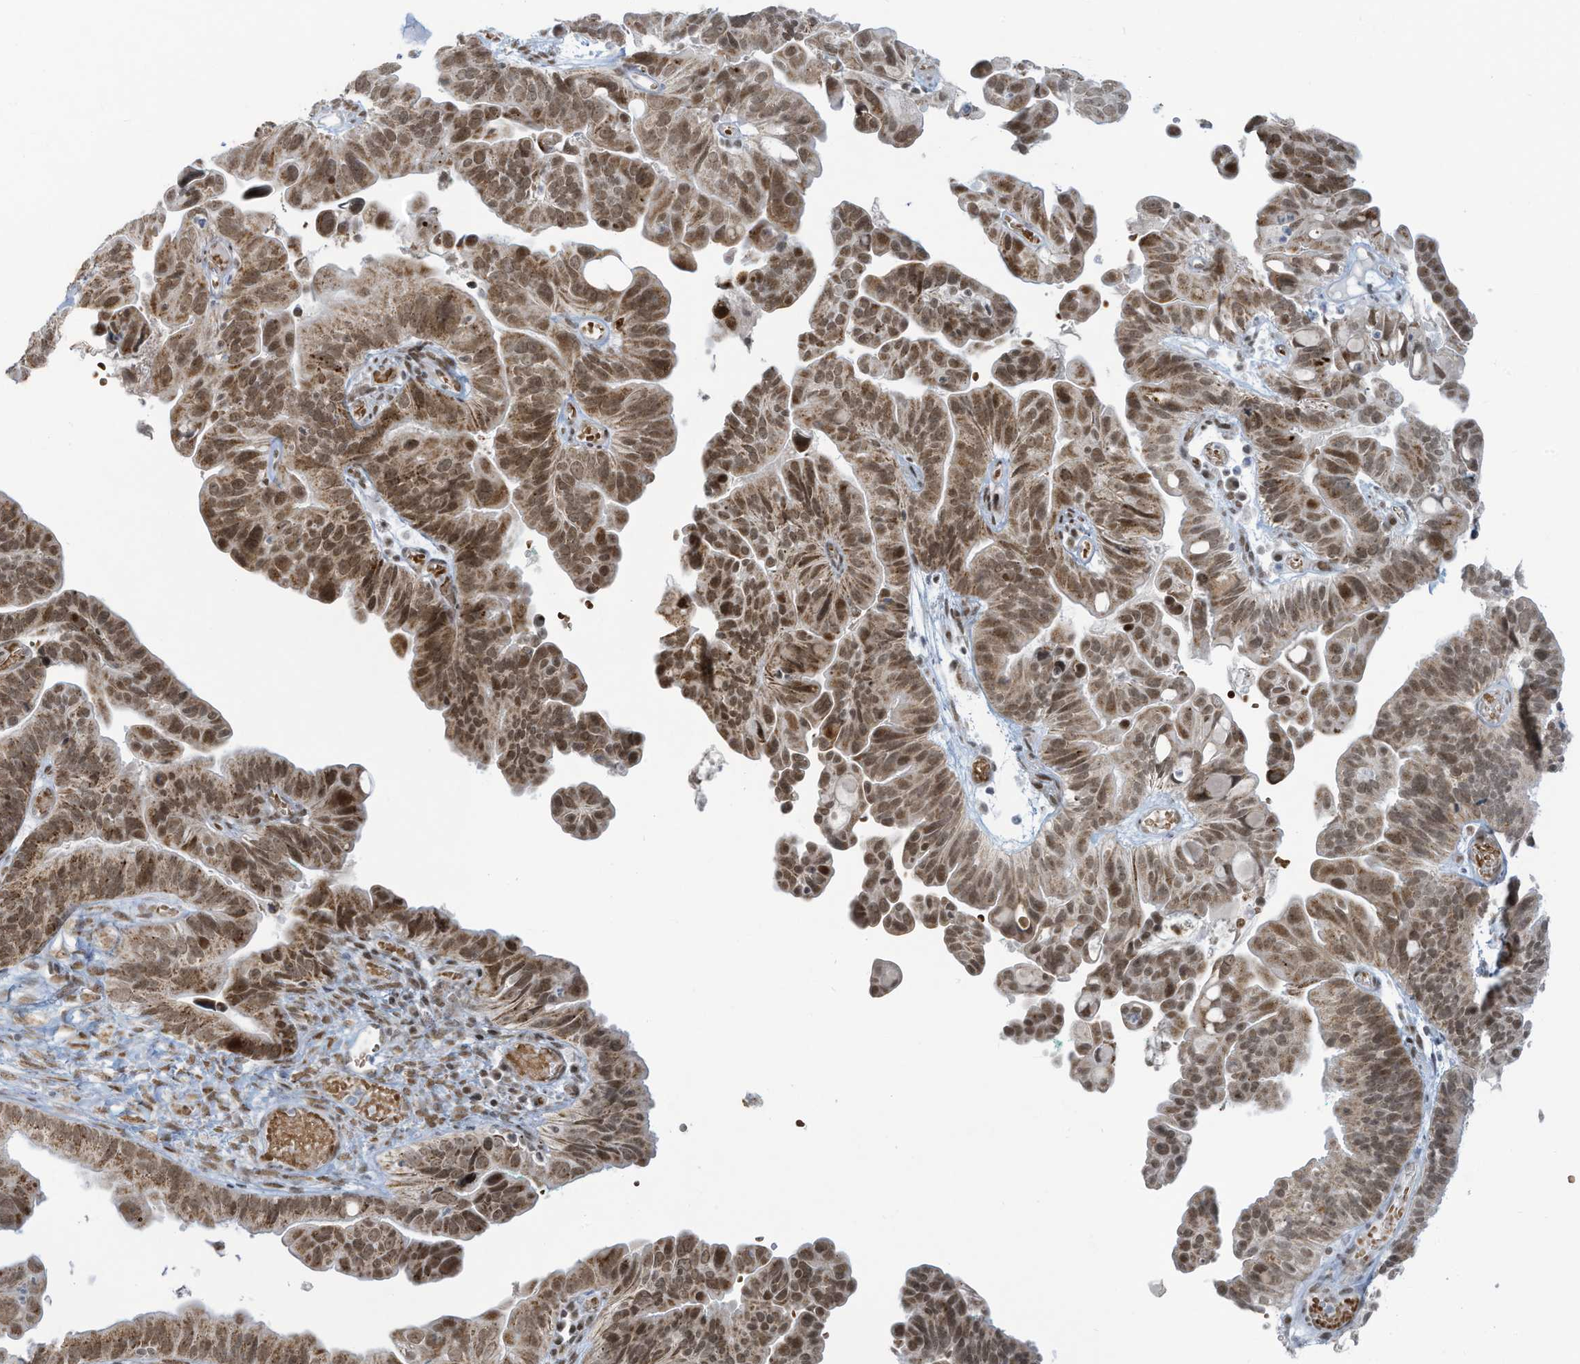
{"staining": {"intensity": "moderate", "quantity": ">75%", "location": "cytoplasmic/membranous,nuclear"}, "tissue": "ovarian cancer", "cell_type": "Tumor cells", "image_type": "cancer", "snomed": [{"axis": "morphology", "description": "Cystadenocarcinoma, serous, NOS"}, {"axis": "topography", "description": "Ovary"}], "caption": "An image of human ovarian cancer (serous cystadenocarcinoma) stained for a protein exhibits moderate cytoplasmic/membranous and nuclear brown staining in tumor cells. The protein is stained brown, and the nuclei are stained in blue (DAB (3,3'-diaminobenzidine) IHC with brightfield microscopy, high magnification).", "gene": "ECT2L", "patient": {"sex": "female", "age": 56}}